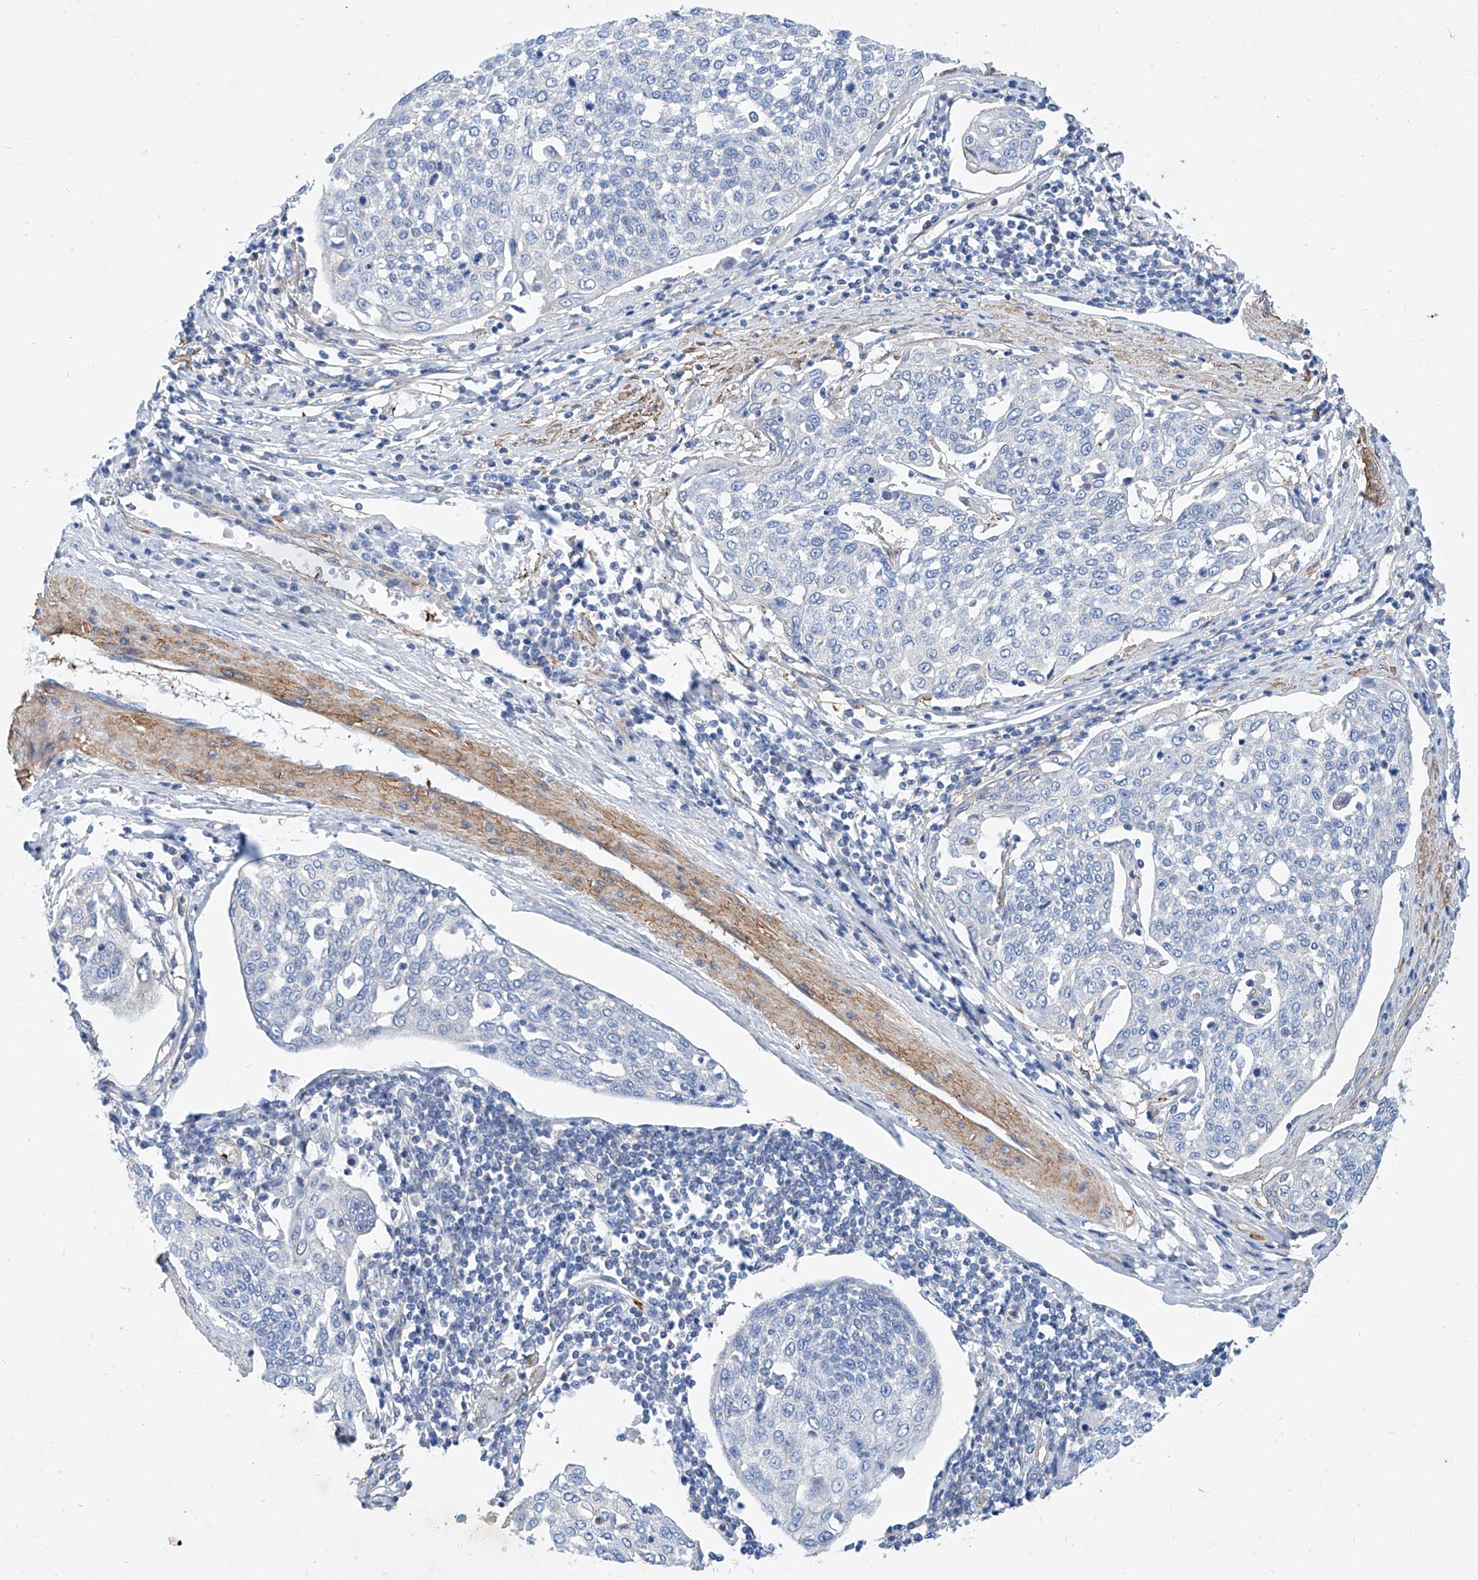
{"staining": {"intensity": "negative", "quantity": "none", "location": "none"}, "tissue": "cervical cancer", "cell_type": "Tumor cells", "image_type": "cancer", "snomed": [{"axis": "morphology", "description": "Squamous cell carcinoma, NOS"}, {"axis": "topography", "description": "Cervix"}], "caption": "Tumor cells show no significant protein expression in cervical squamous cell carcinoma.", "gene": "TAS2R60", "patient": {"sex": "female", "age": 34}}